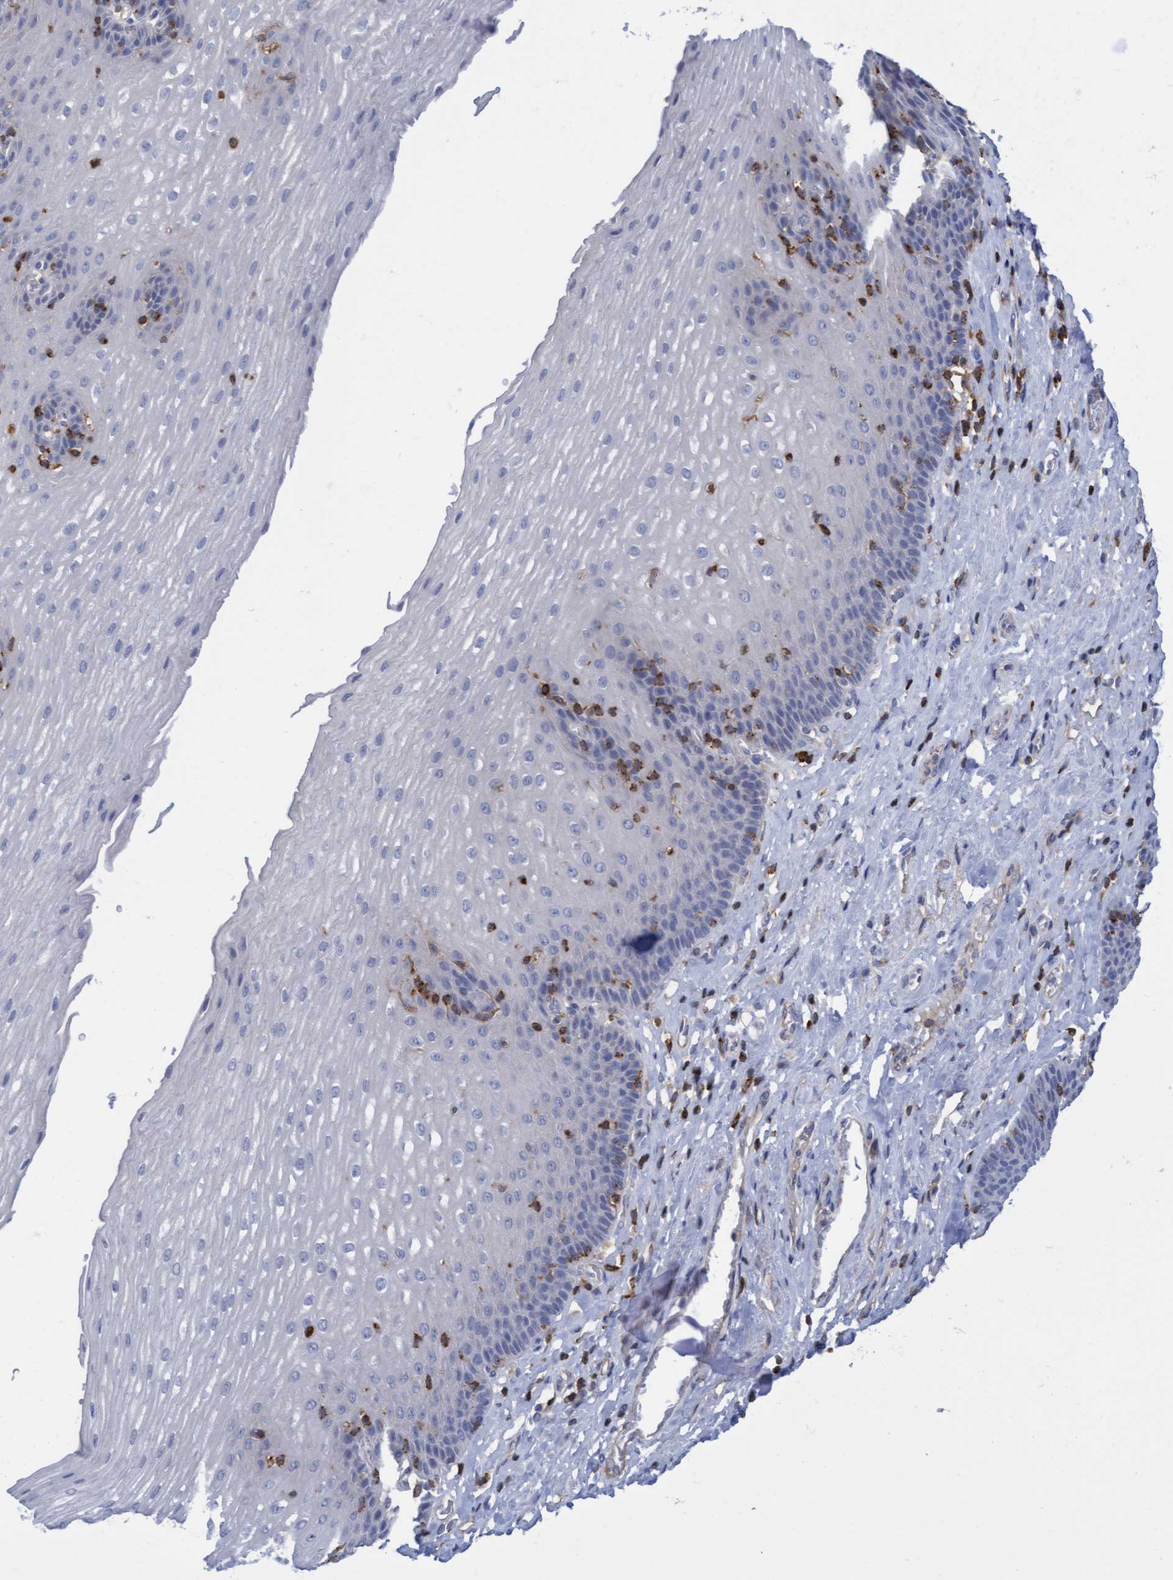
{"staining": {"intensity": "negative", "quantity": "none", "location": "none"}, "tissue": "esophagus", "cell_type": "Squamous epithelial cells", "image_type": "normal", "snomed": [{"axis": "morphology", "description": "Normal tissue, NOS"}, {"axis": "topography", "description": "Esophagus"}], "caption": "Immunohistochemistry (IHC) photomicrograph of normal esophagus: esophagus stained with DAB shows no significant protein expression in squamous epithelial cells.", "gene": "FNBP1", "patient": {"sex": "male", "age": 48}}